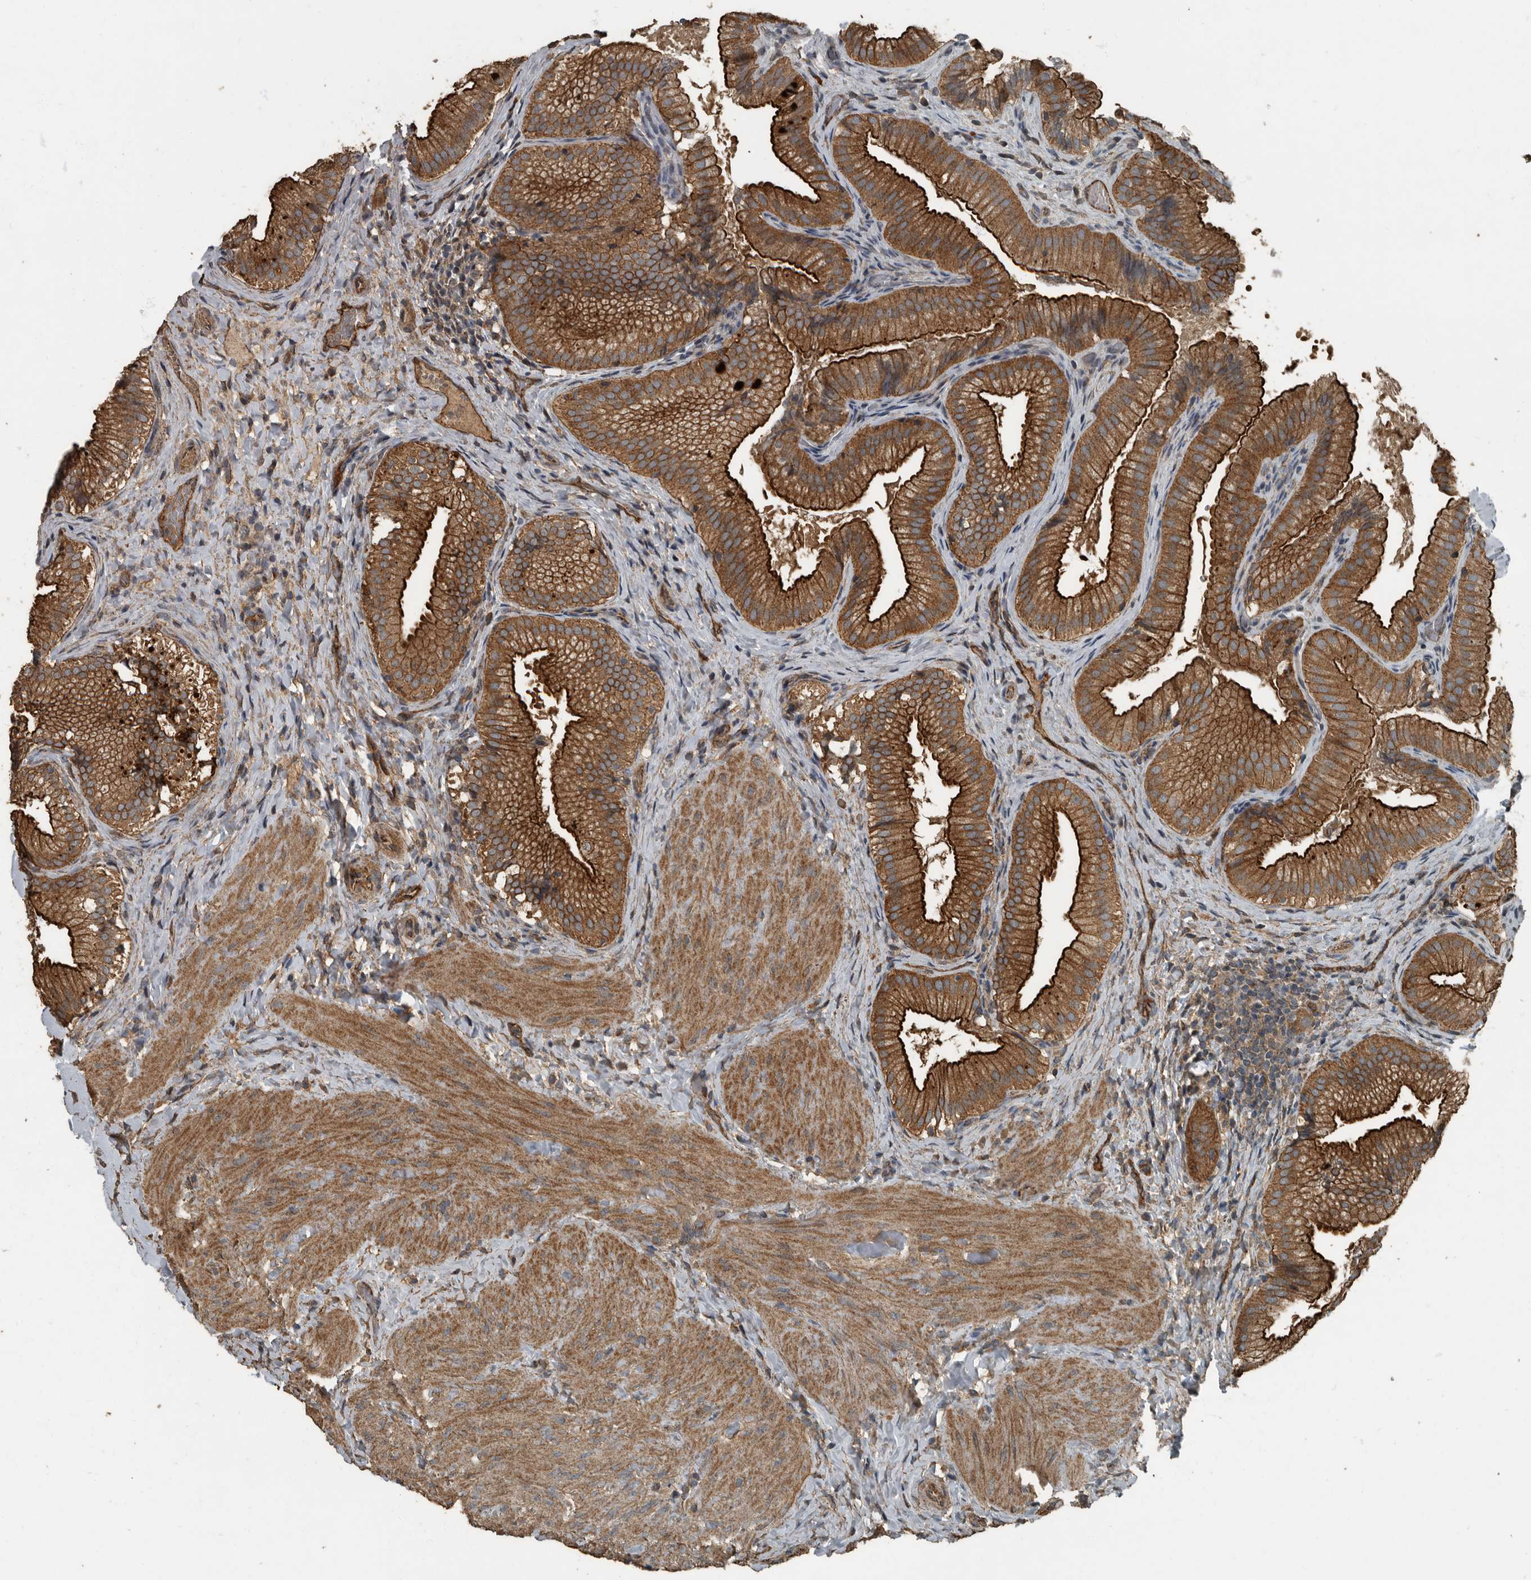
{"staining": {"intensity": "strong", "quantity": ">75%", "location": "cytoplasmic/membranous"}, "tissue": "gallbladder", "cell_type": "Glandular cells", "image_type": "normal", "snomed": [{"axis": "morphology", "description": "Normal tissue, NOS"}, {"axis": "topography", "description": "Gallbladder"}], "caption": "The photomicrograph reveals immunohistochemical staining of benign gallbladder. There is strong cytoplasmic/membranous expression is identified in about >75% of glandular cells.", "gene": "IL15RA", "patient": {"sex": "female", "age": 30}}